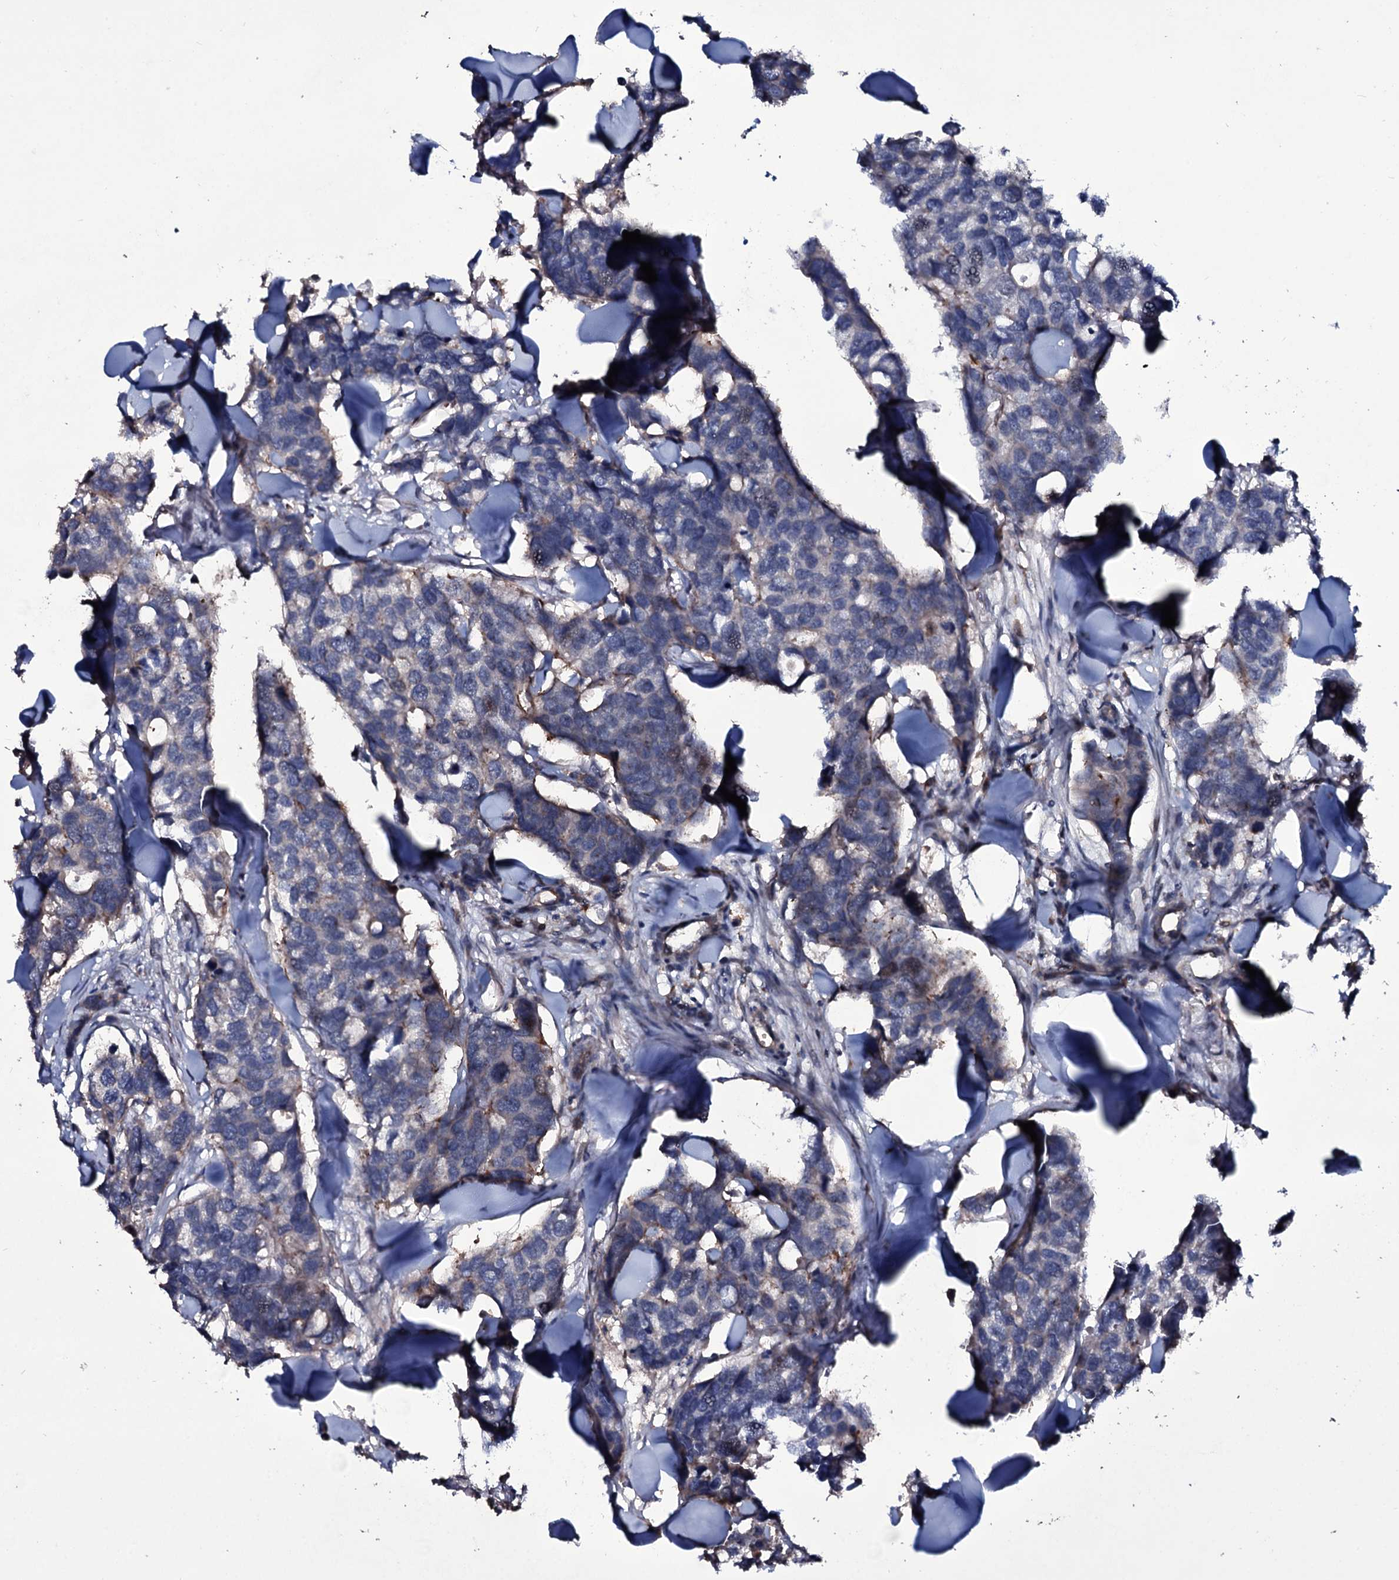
{"staining": {"intensity": "weak", "quantity": "<25%", "location": "cytoplasmic/membranous"}, "tissue": "breast cancer", "cell_type": "Tumor cells", "image_type": "cancer", "snomed": [{"axis": "morphology", "description": "Duct carcinoma"}, {"axis": "topography", "description": "Breast"}], "caption": "DAB immunohistochemical staining of human infiltrating ductal carcinoma (breast) shows no significant positivity in tumor cells.", "gene": "ZSWIM8", "patient": {"sex": "female", "age": 83}}